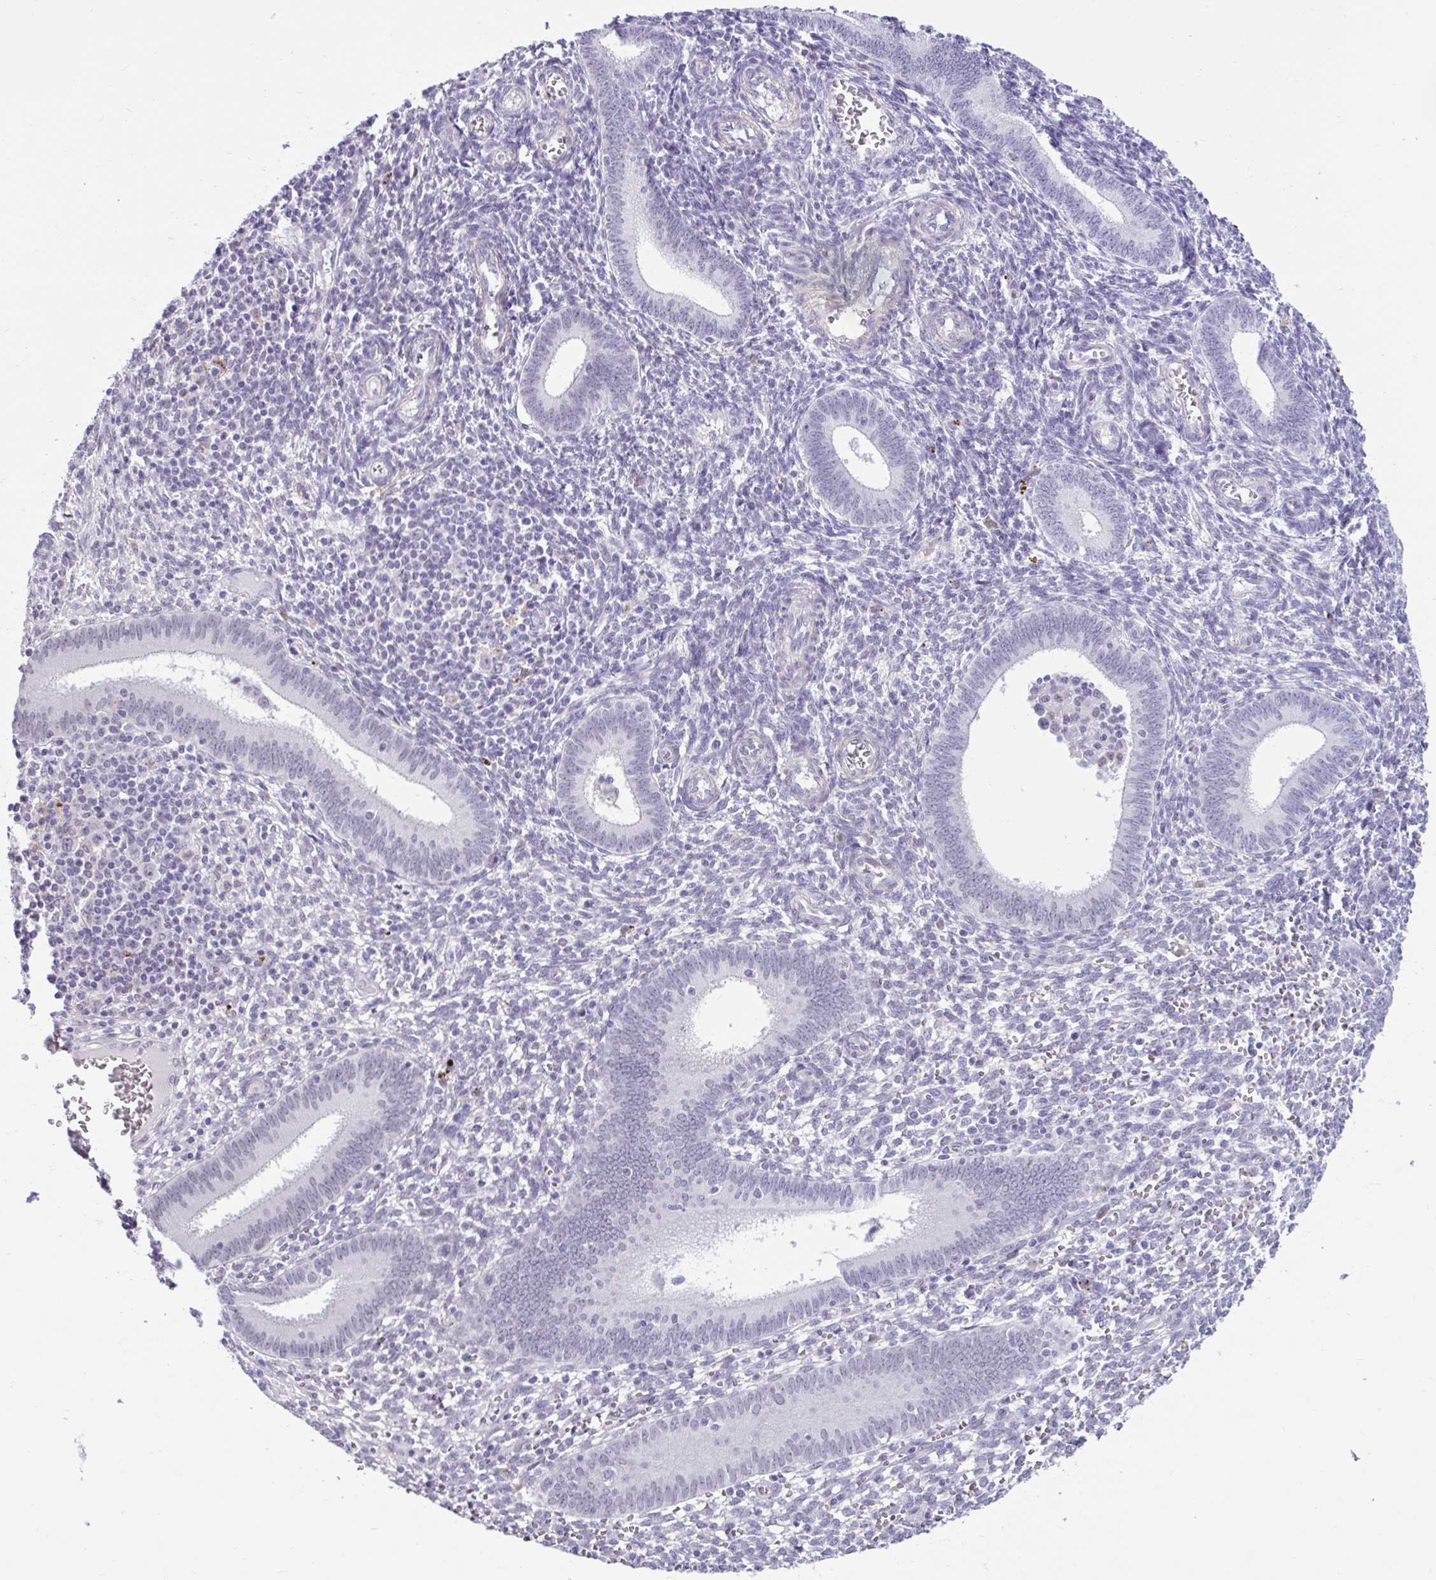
{"staining": {"intensity": "negative", "quantity": "none", "location": "none"}, "tissue": "endometrium", "cell_type": "Cells in endometrial stroma", "image_type": "normal", "snomed": [{"axis": "morphology", "description": "Normal tissue, NOS"}, {"axis": "topography", "description": "Endometrium"}], "caption": "Cells in endometrial stroma show no significant protein positivity in benign endometrium. (Stains: DAB IHC with hematoxylin counter stain, Microscopy: brightfield microscopy at high magnification).", "gene": "DCAF17", "patient": {"sex": "female", "age": 41}}